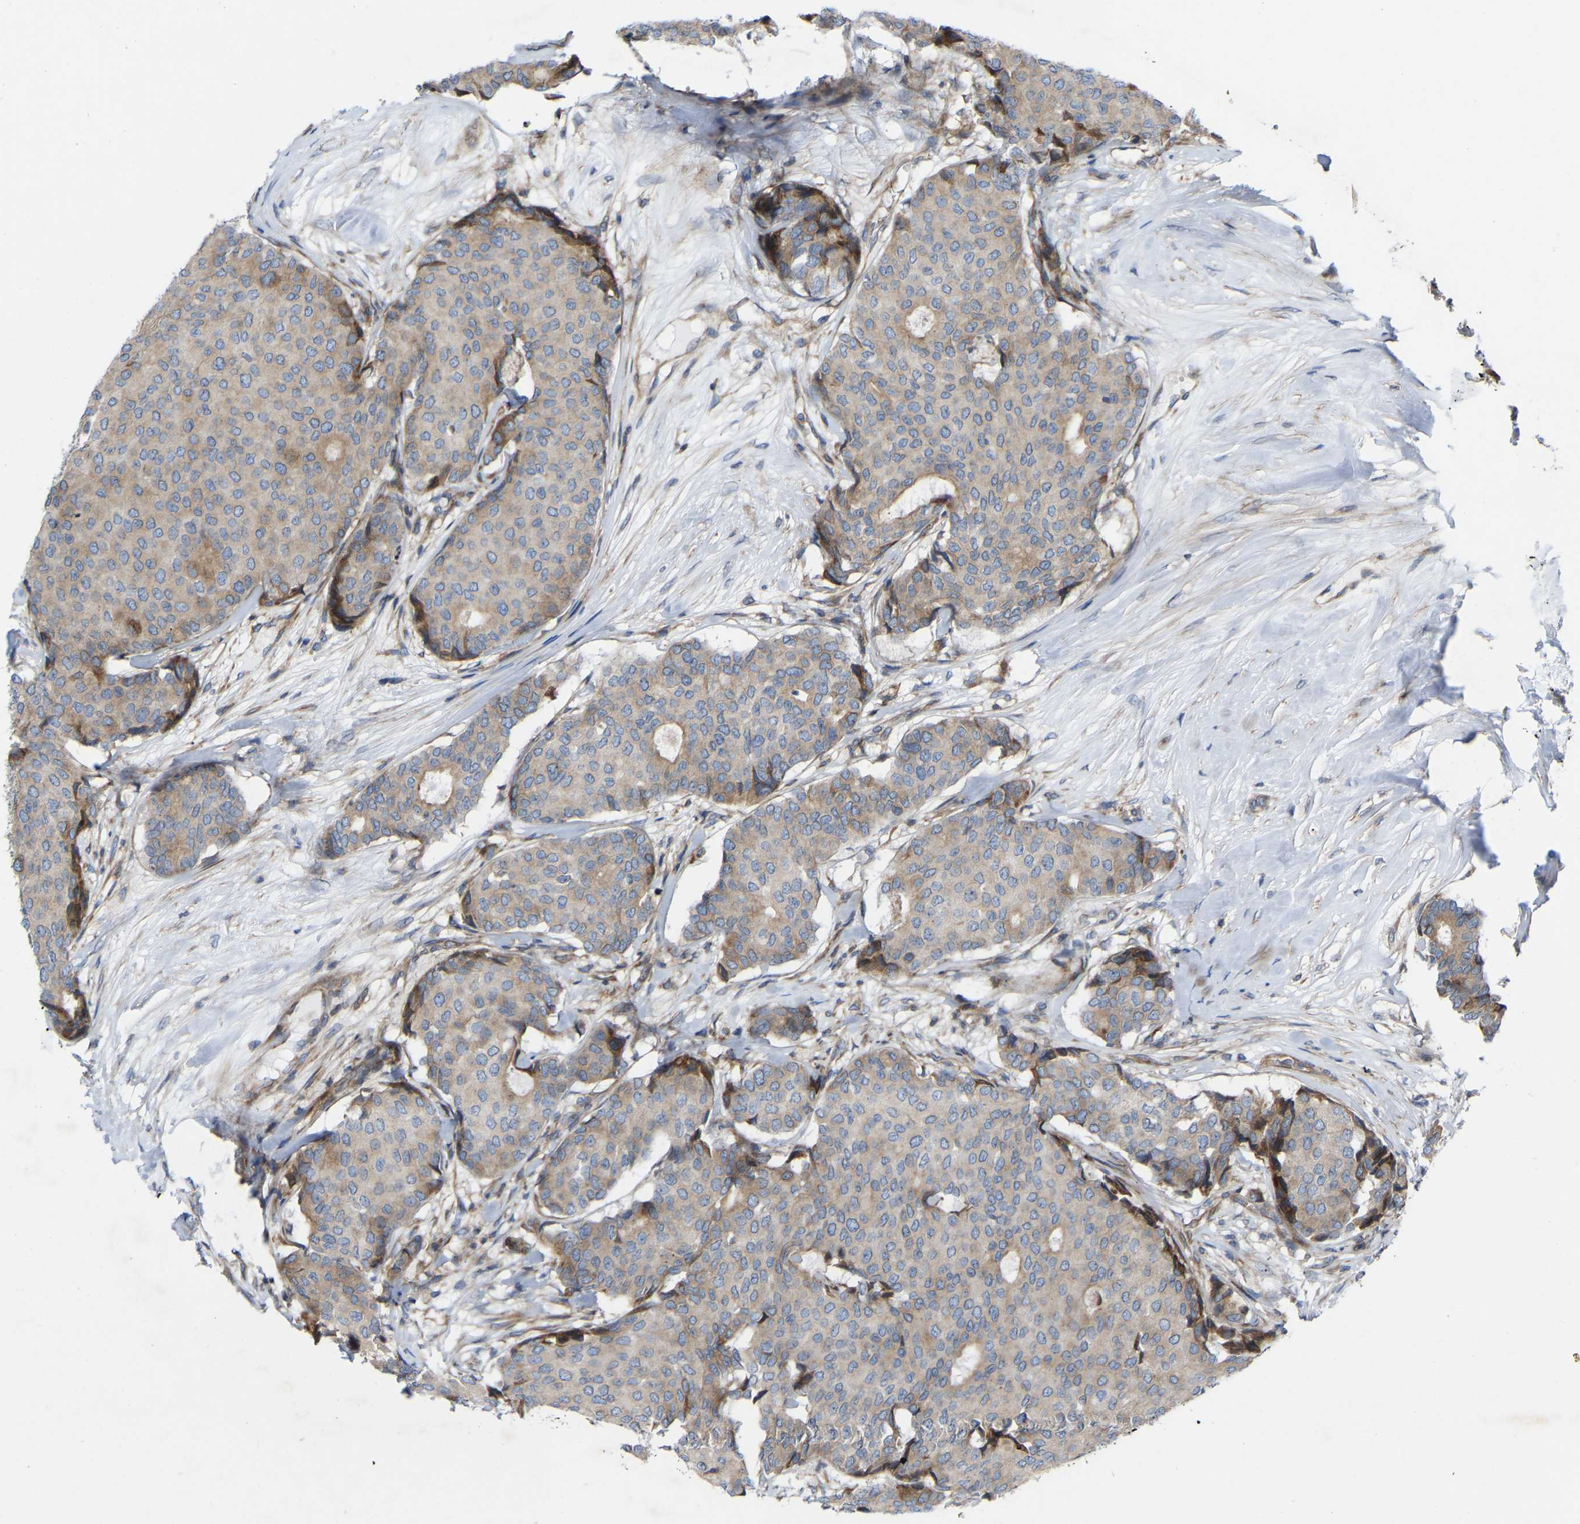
{"staining": {"intensity": "weak", "quantity": ">75%", "location": "cytoplasmic/membranous"}, "tissue": "breast cancer", "cell_type": "Tumor cells", "image_type": "cancer", "snomed": [{"axis": "morphology", "description": "Duct carcinoma"}, {"axis": "topography", "description": "Breast"}], "caption": "Protein staining demonstrates weak cytoplasmic/membranous positivity in approximately >75% of tumor cells in breast intraductal carcinoma.", "gene": "TOR1B", "patient": {"sex": "female", "age": 75}}